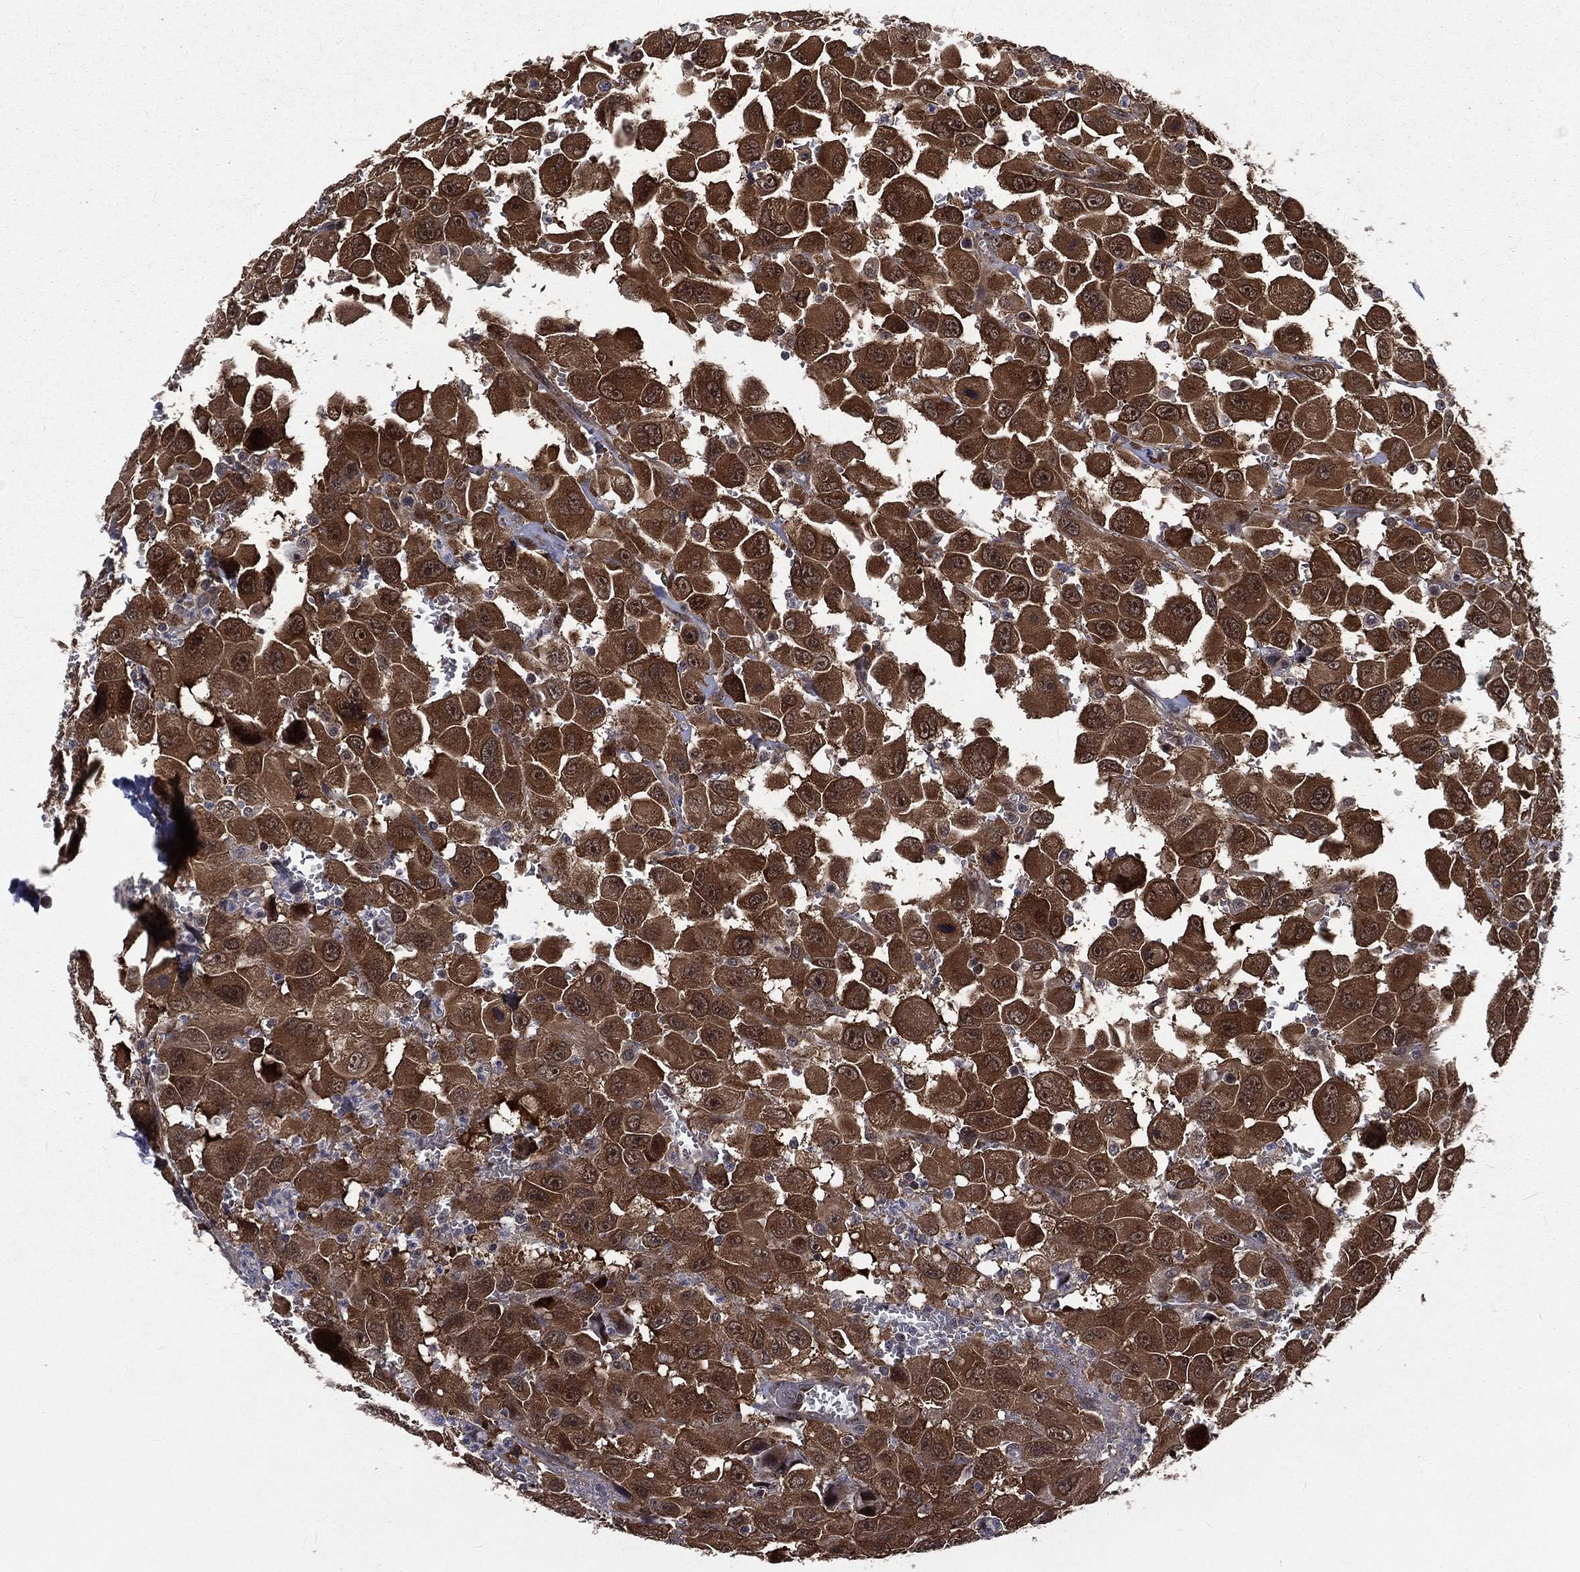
{"staining": {"intensity": "strong", "quantity": ">75%", "location": "cytoplasmic/membranous"}, "tissue": "head and neck cancer", "cell_type": "Tumor cells", "image_type": "cancer", "snomed": [{"axis": "morphology", "description": "Squamous cell carcinoma, NOS"}, {"axis": "morphology", "description": "Squamous cell carcinoma, metastatic, NOS"}, {"axis": "topography", "description": "Oral tissue"}, {"axis": "topography", "description": "Head-Neck"}], "caption": "The immunohistochemical stain labels strong cytoplasmic/membranous staining in tumor cells of head and neck cancer tissue.", "gene": "ARL3", "patient": {"sex": "female", "age": 85}}